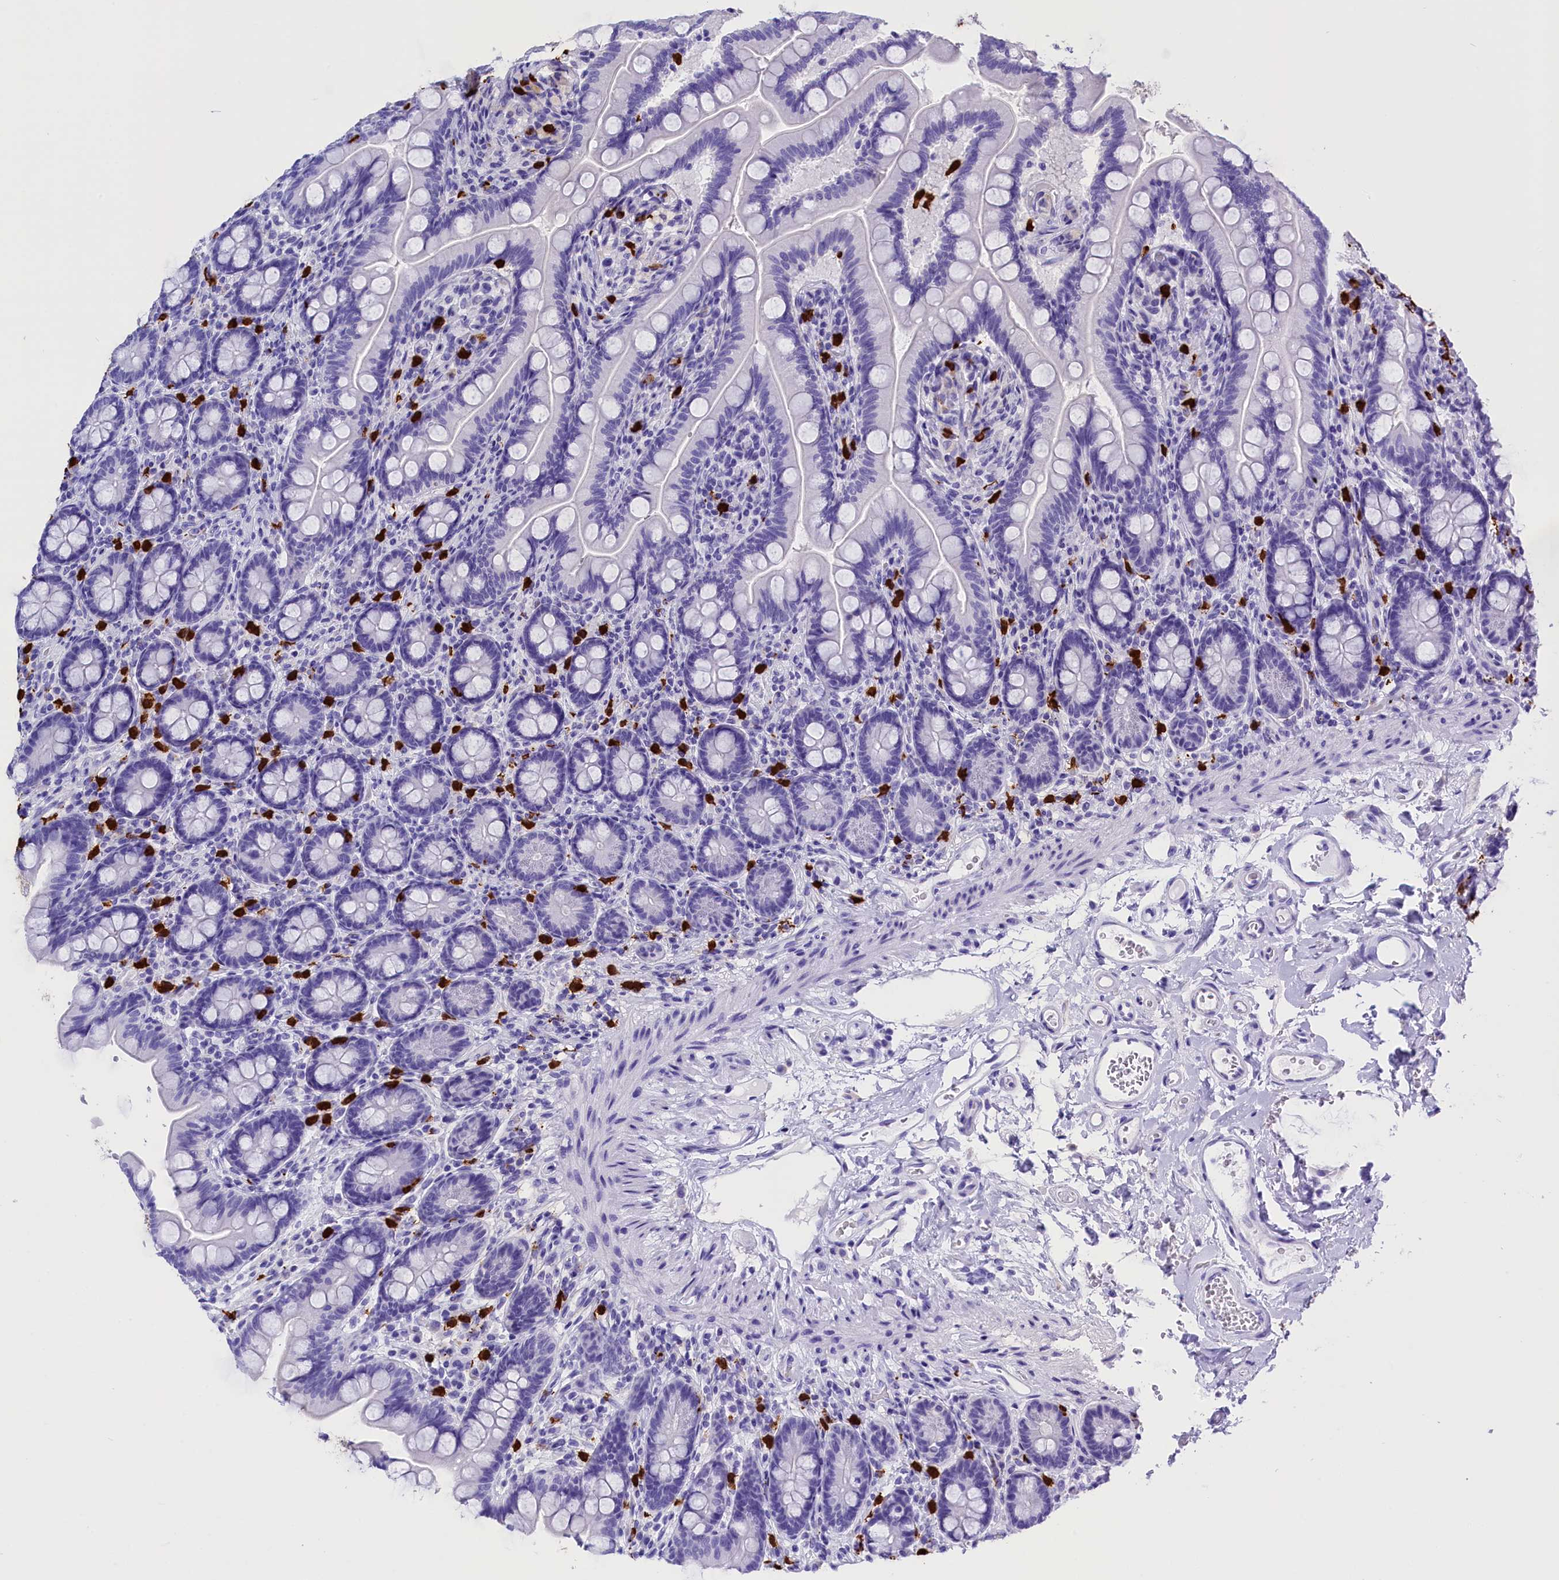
{"staining": {"intensity": "negative", "quantity": "none", "location": "none"}, "tissue": "small intestine", "cell_type": "Glandular cells", "image_type": "normal", "snomed": [{"axis": "morphology", "description": "Normal tissue, NOS"}, {"axis": "topography", "description": "Small intestine"}], "caption": "The photomicrograph reveals no staining of glandular cells in benign small intestine. The staining is performed using DAB (3,3'-diaminobenzidine) brown chromogen with nuclei counter-stained in using hematoxylin.", "gene": "CLC", "patient": {"sex": "female", "age": 64}}